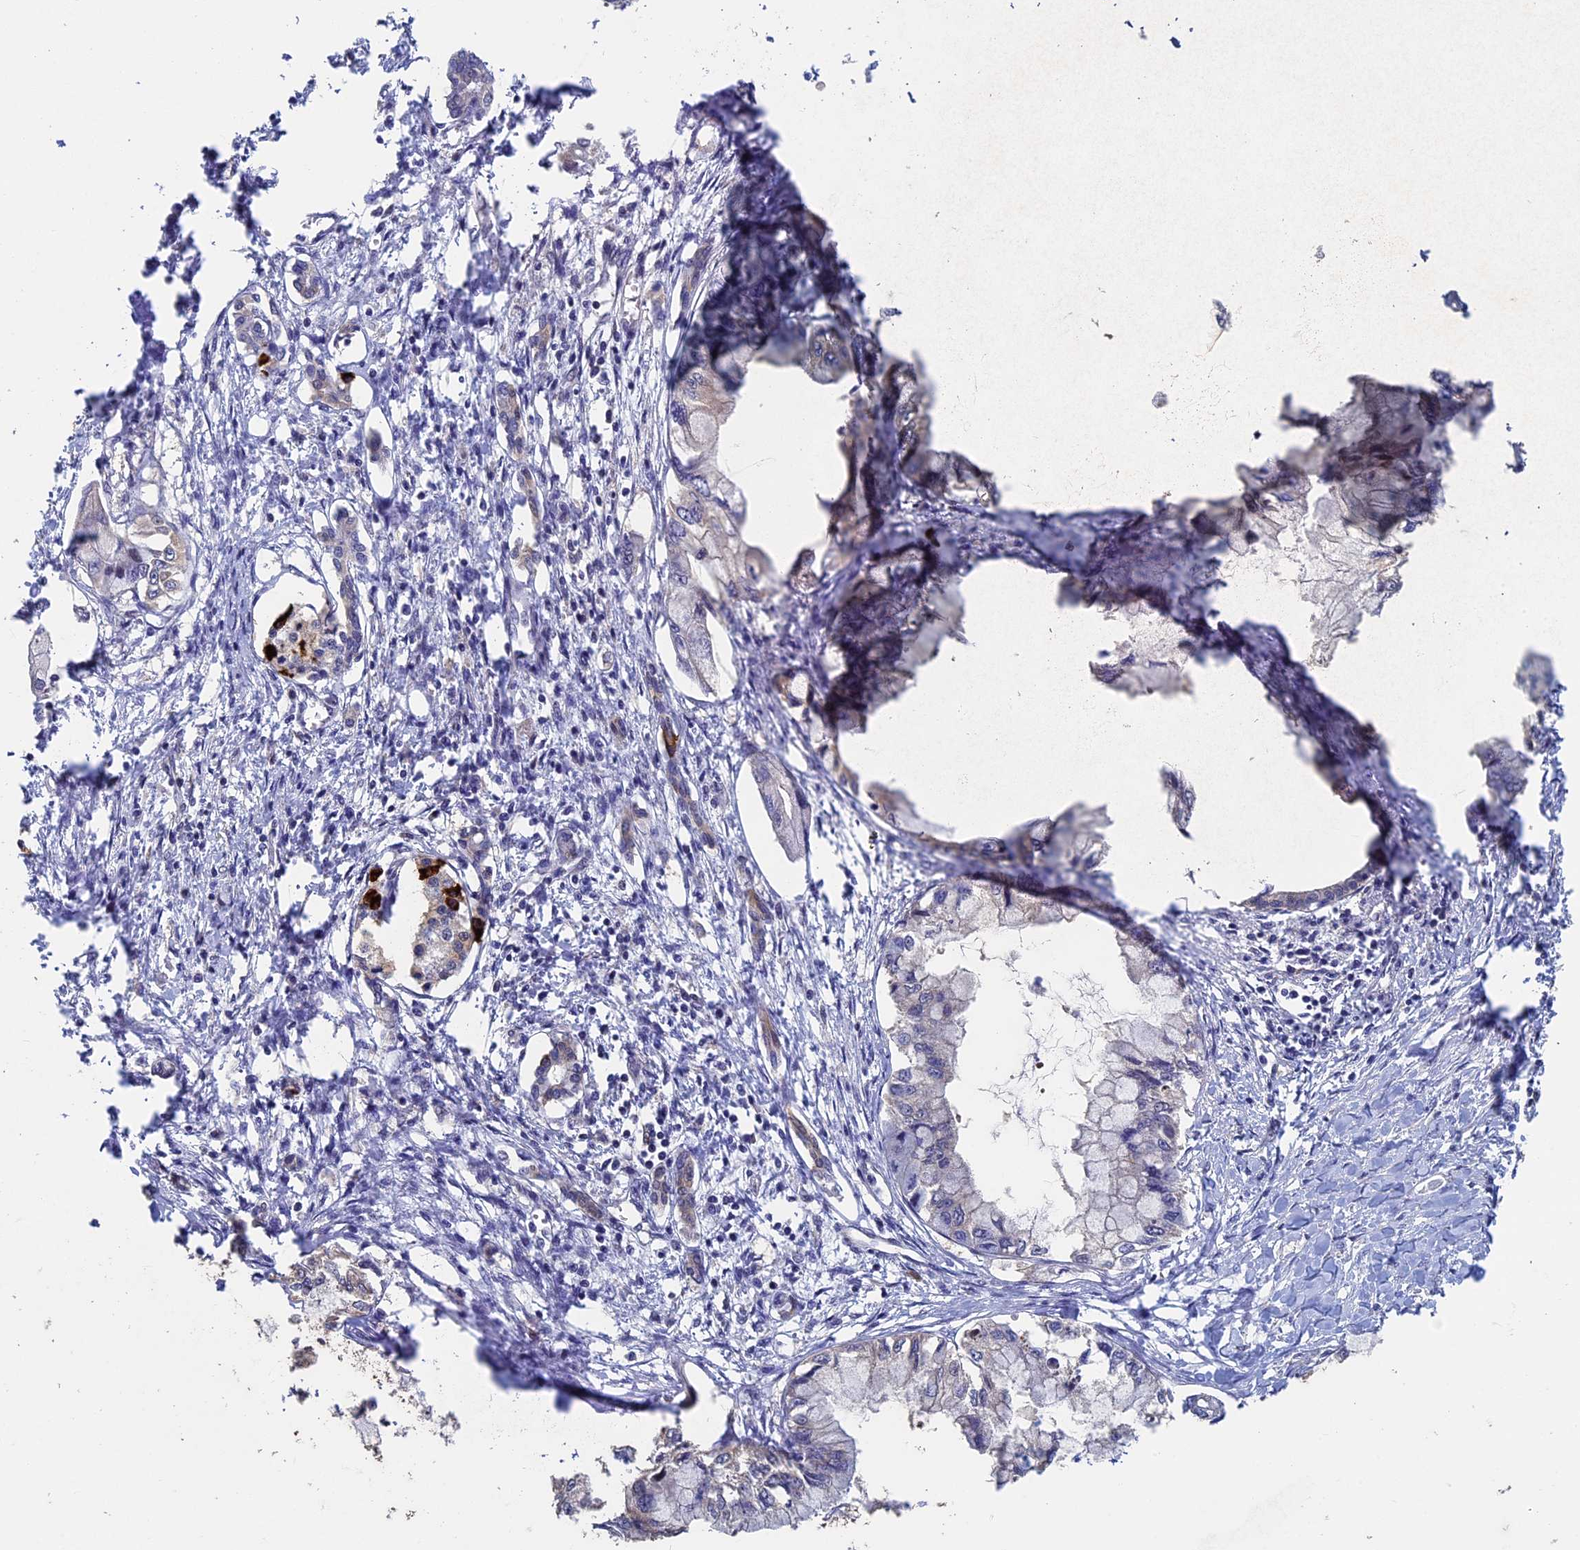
{"staining": {"intensity": "negative", "quantity": "none", "location": "none"}, "tissue": "pancreatic cancer", "cell_type": "Tumor cells", "image_type": "cancer", "snomed": [{"axis": "morphology", "description": "Adenocarcinoma, NOS"}, {"axis": "topography", "description": "Pancreas"}], "caption": "Image shows no protein expression in tumor cells of pancreatic cancer (adenocarcinoma) tissue.", "gene": "KIAA1328", "patient": {"sex": "male", "age": 48}}